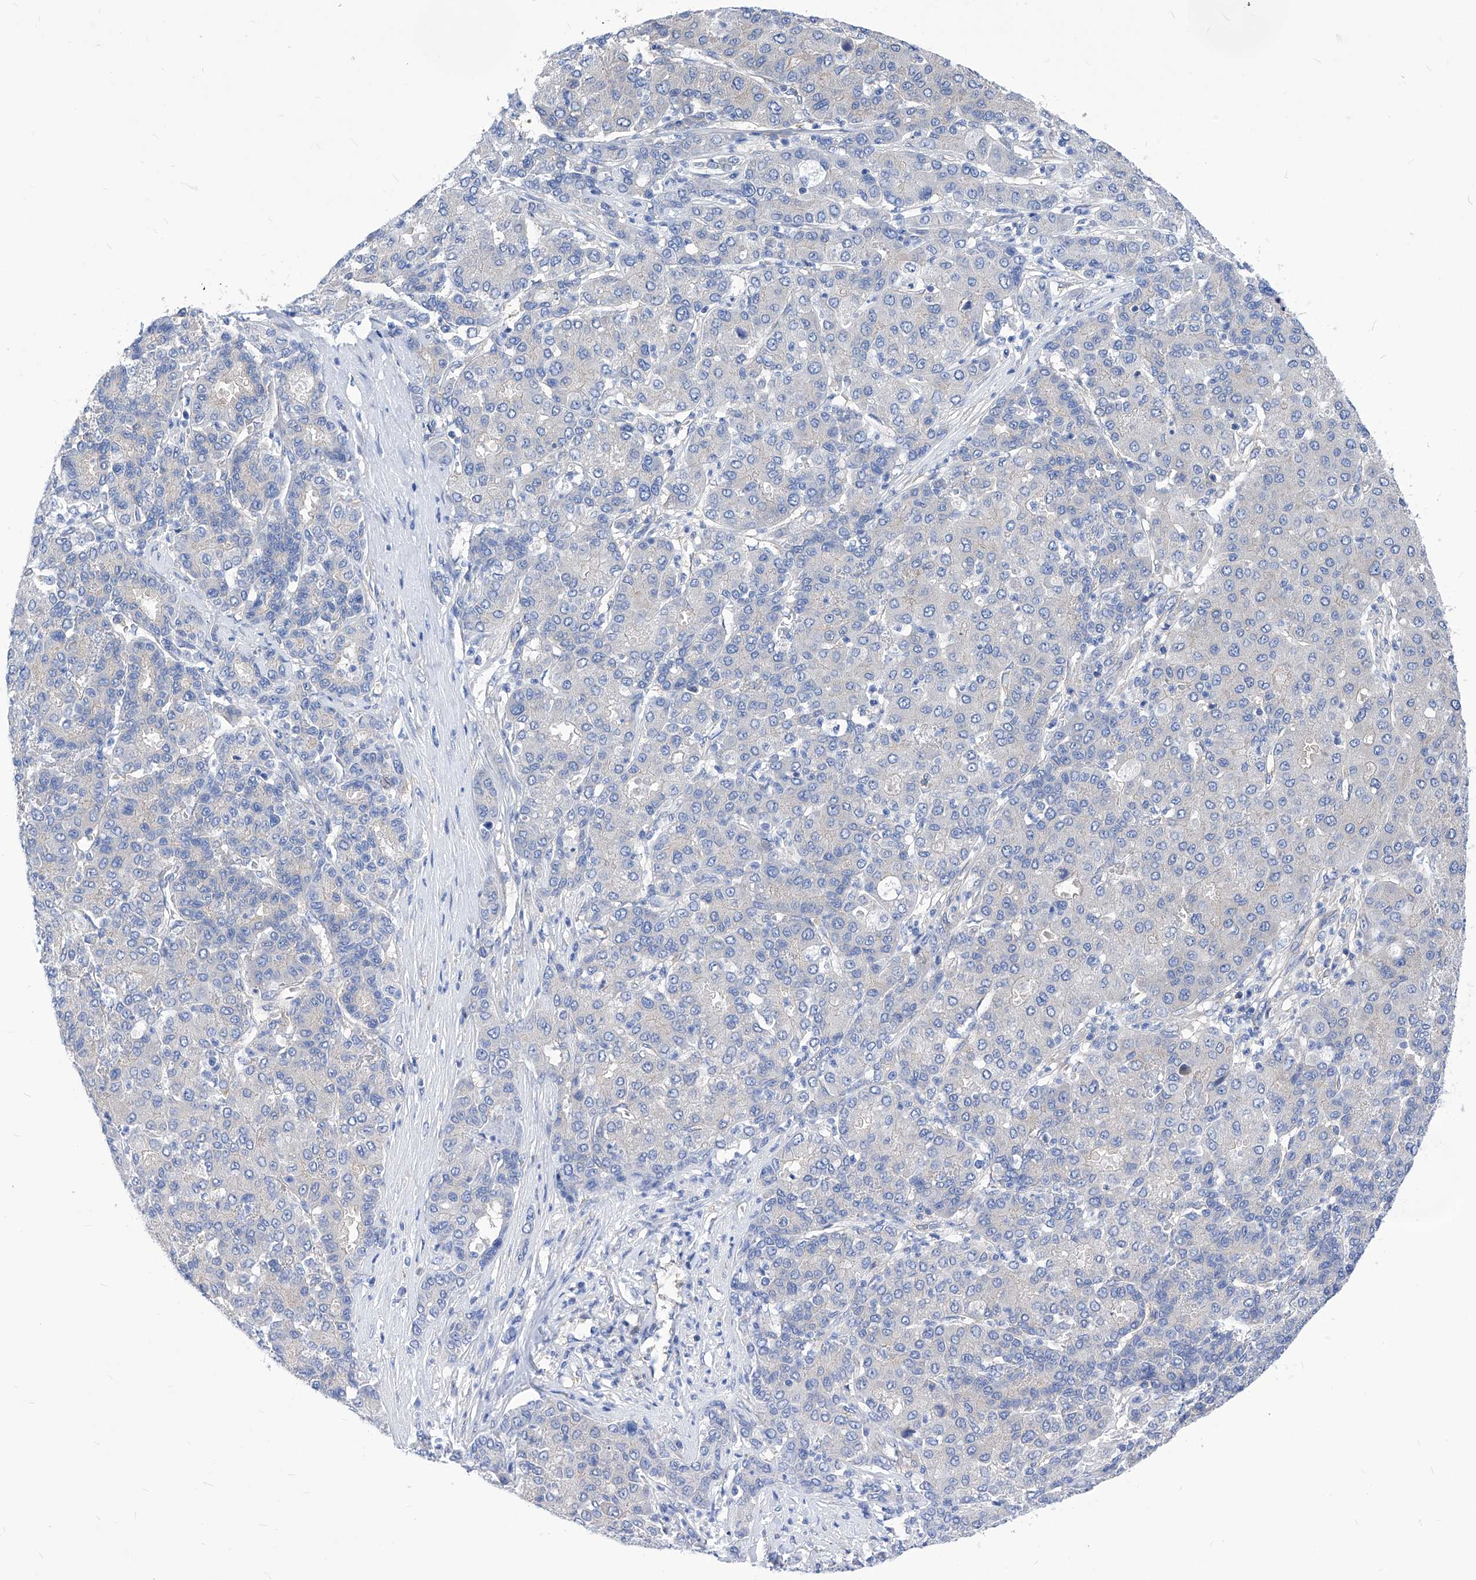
{"staining": {"intensity": "negative", "quantity": "none", "location": "none"}, "tissue": "liver cancer", "cell_type": "Tumor cells", "image_type": "cancer", "snomed": [{"axis": "morphology", "description": "Carcinoma, Hepatocellular, NOS"}, {"axis": "topography", "description": "Liver"}], "caption": "This is an IHC image of human hepatocellular carcinoma (liver). There is no staining in tumor cells.", "gene": "XPNPEP1", "patient": {"sex": "male", "age": 65}}